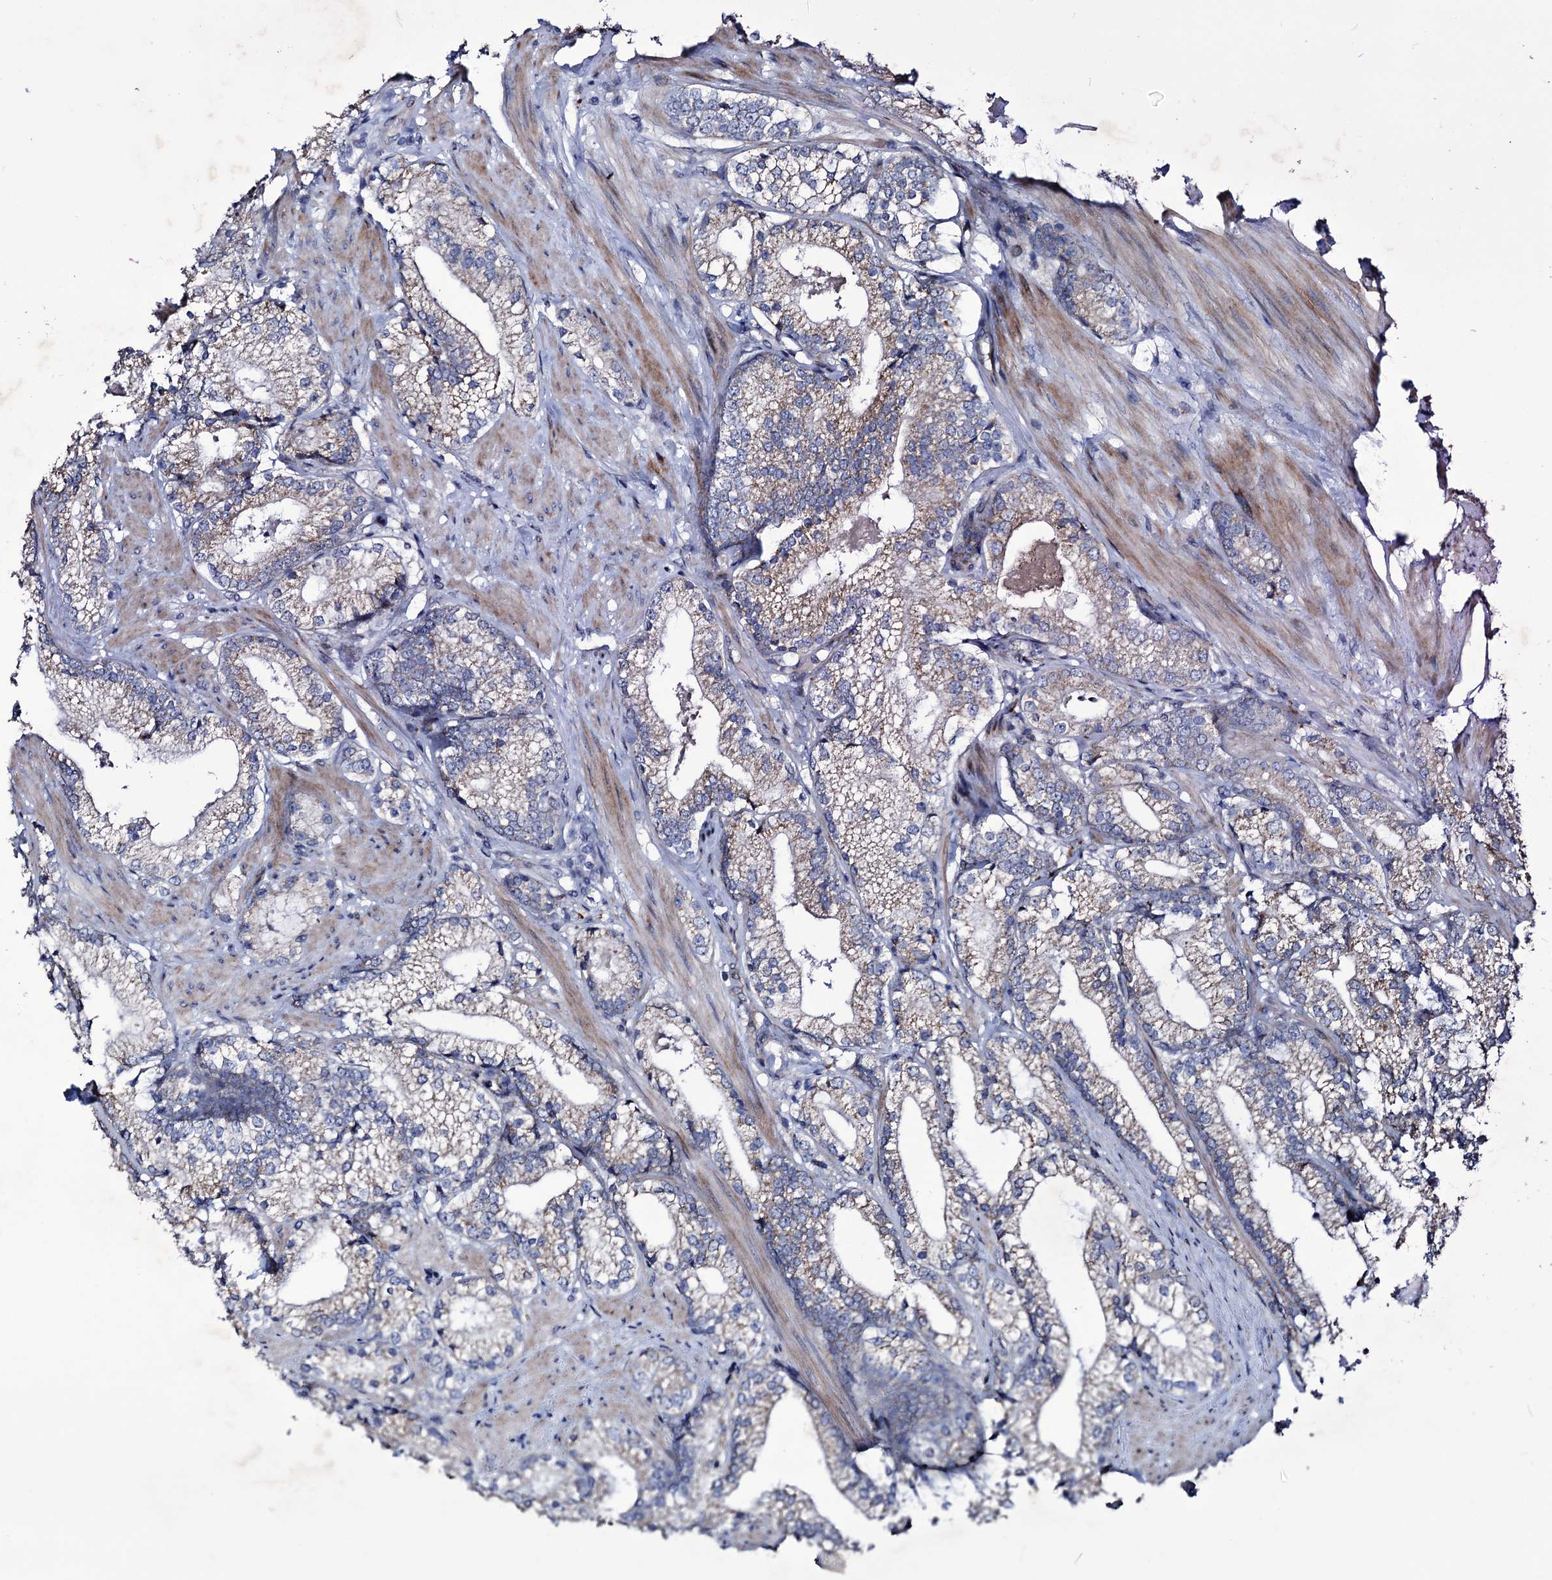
{"staining": {"intensity": "strong", "quantity": "25%-75%", "location": "cytoplasmic/membranous"}, "tissue": "prostate cancer", "cell_type": "Tumor cells", "image_type": "cancer", "snomed": [{"axis": "morphology", "description": "Adenocarcinoma, High grade"}, {"axis": "topography", "description": "Prostate"}], "caption": "Strong cytoplasmic/membranous expression is identified in about 25%-75% of tumor cells in adenocarcinoma (high-grade) (prostate).", "gene": "TUBGCP5", "patient": {"sex": "male", "age": 66}}